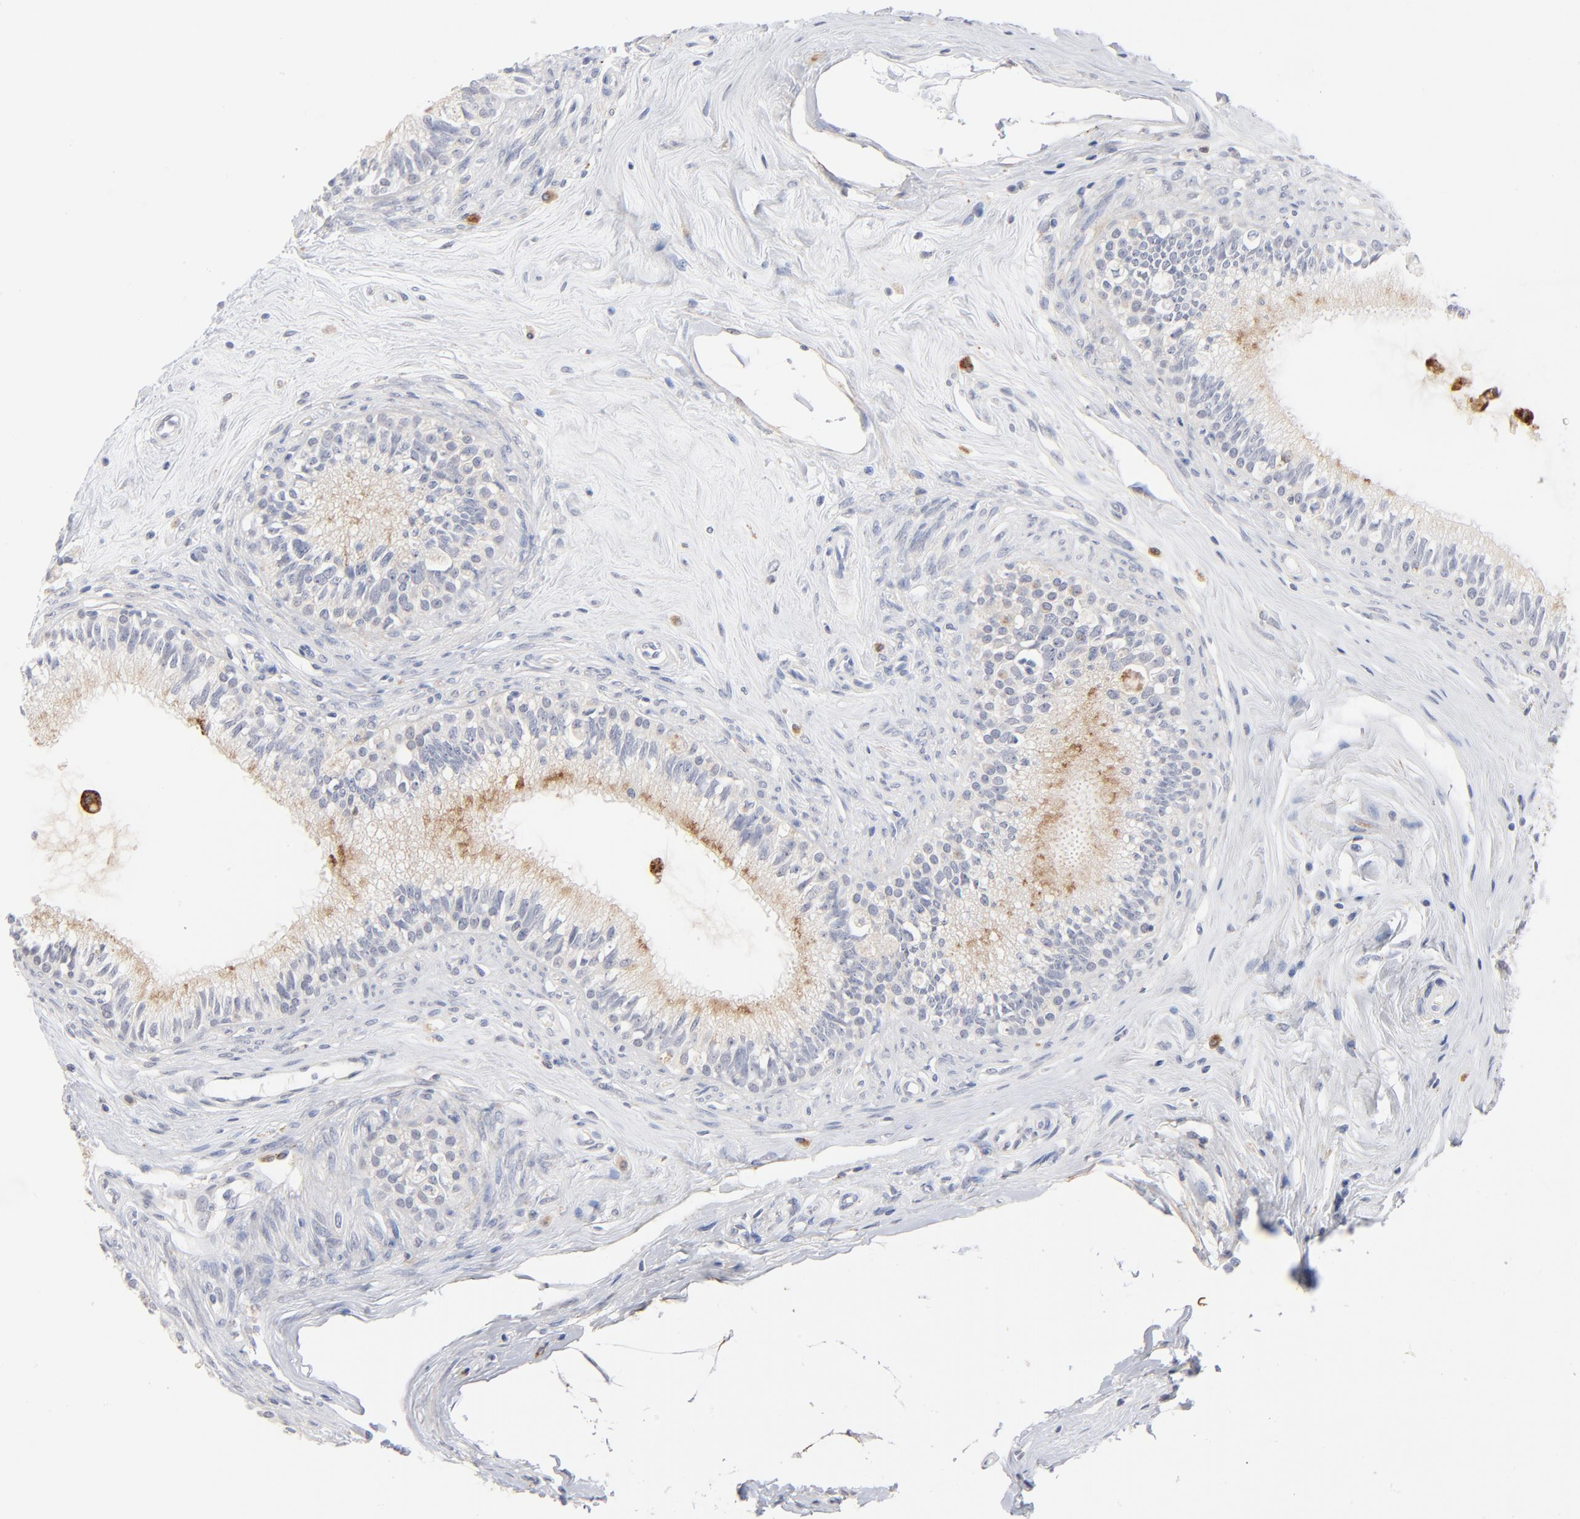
{"staining": {"intensity": "weak", "quantity": ">75%", "location": "cytoplasmic/membranous"}, "tissue": "epididymis", "cell_type": "Glandular cells", "image_type": "normal", "snomed": [{"axis": "morphology", "description": "Normal tissue, NOS"}, {"axis": "morphology", "description": "Inflammation, NOS"}, {"axis": "topography", "description": "Epididymis"}], "caption": "Weak cytoplasmic/membranous expression is present in about >75% of glandular cells in normal epididymis.", "gene": "LTBP2", "patient": {"sex": "male", "age": 84}}